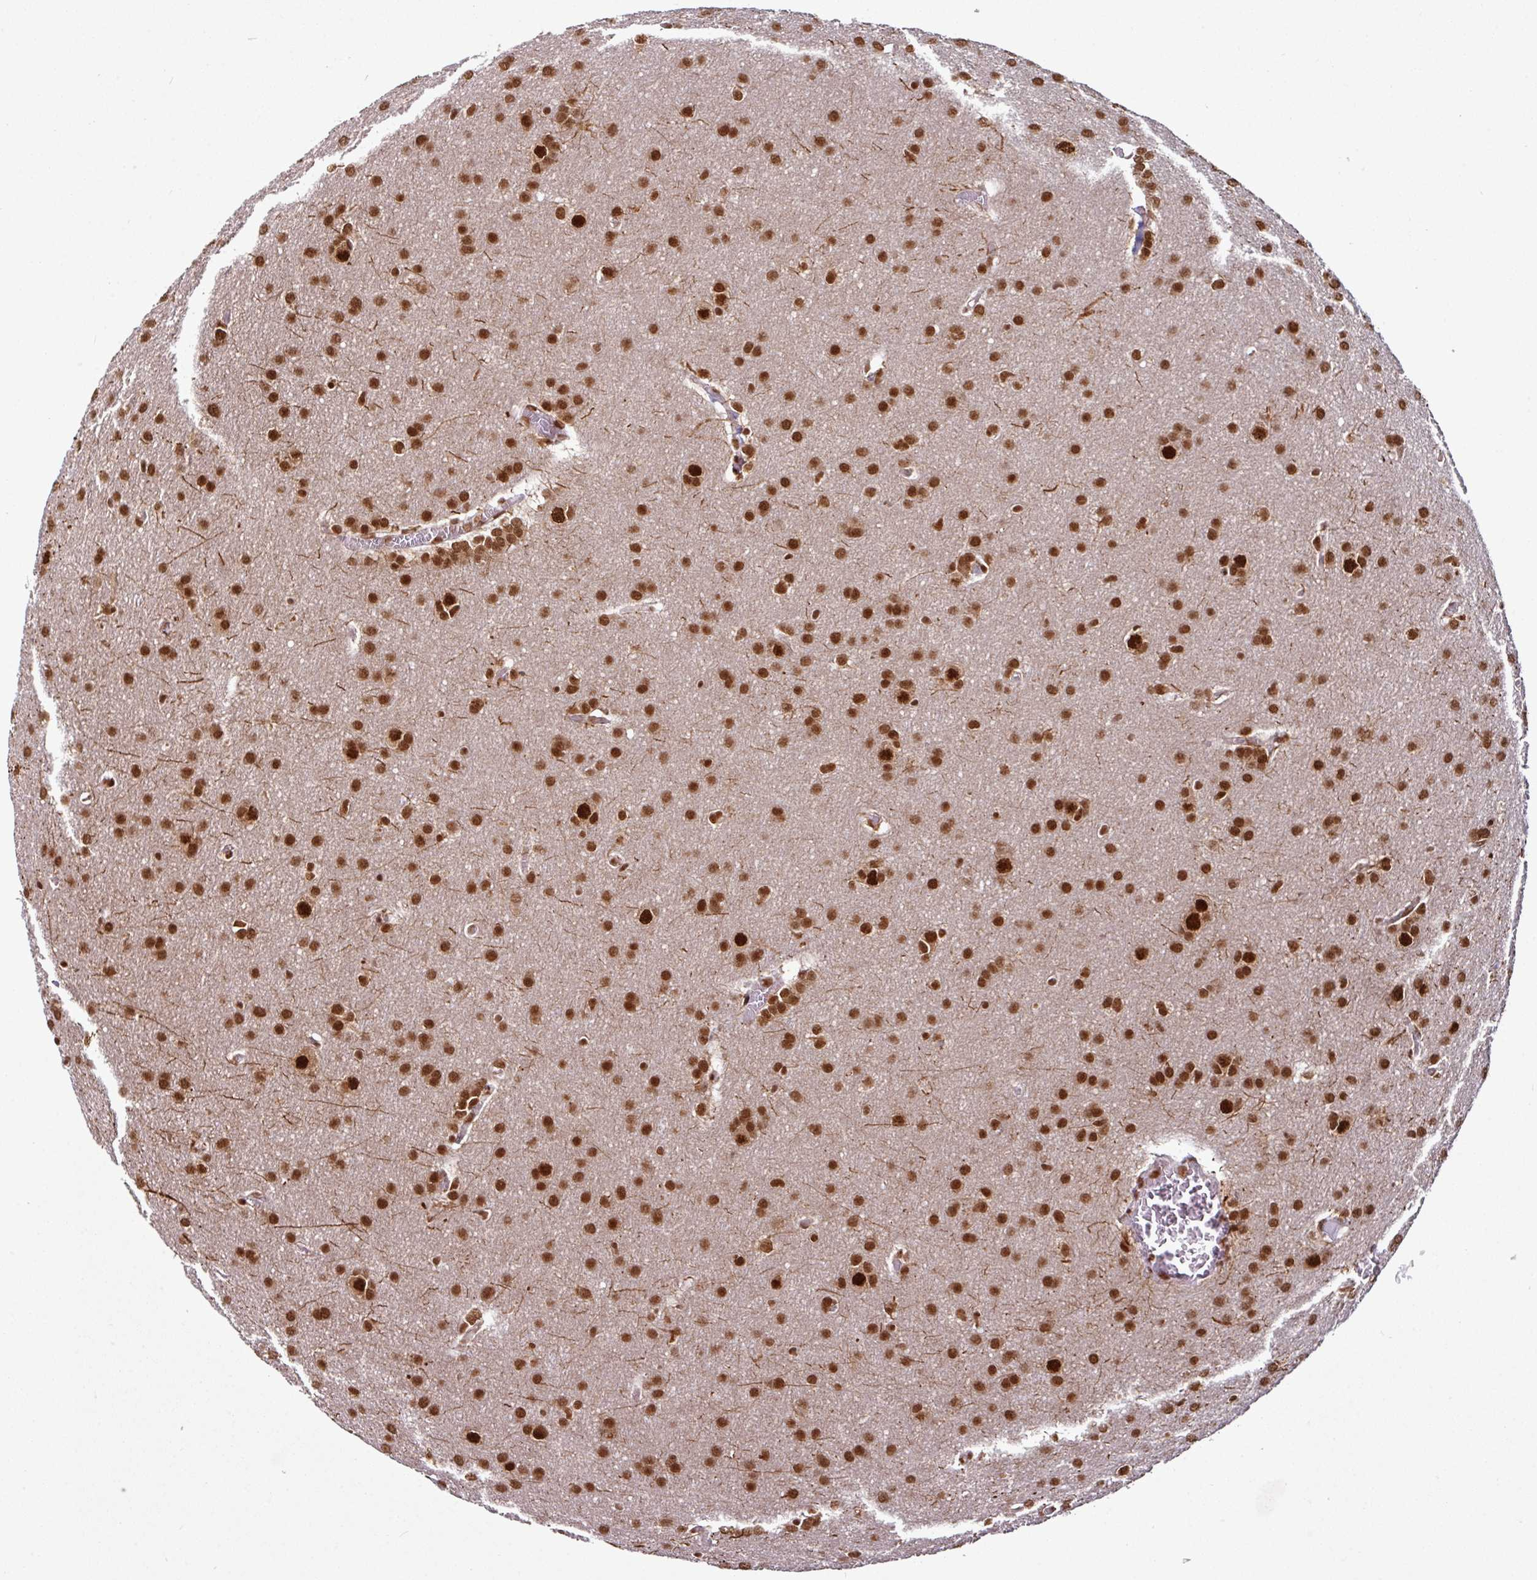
{"staining": {"intensity": "strong", "quantity": ">75%", "location": "nuclear"}, "tissue": "glioma", "cell_type": "Tumor cells", "image_type": "cancer", "snomed": [{"axis": "morphology", "description": "Glioma, malignant, Low grade"}, {"axis": "topography", "description": "Brain"}], "caption": "Strong nuclear protein staining is identified in about >75% of tumor cells in malignant glioma (low-grade). (DAB IHC with brightfield microscopy, high magnification).", "gene": "MORF4L2", "patient": {"sex": "female", "age": 32}}